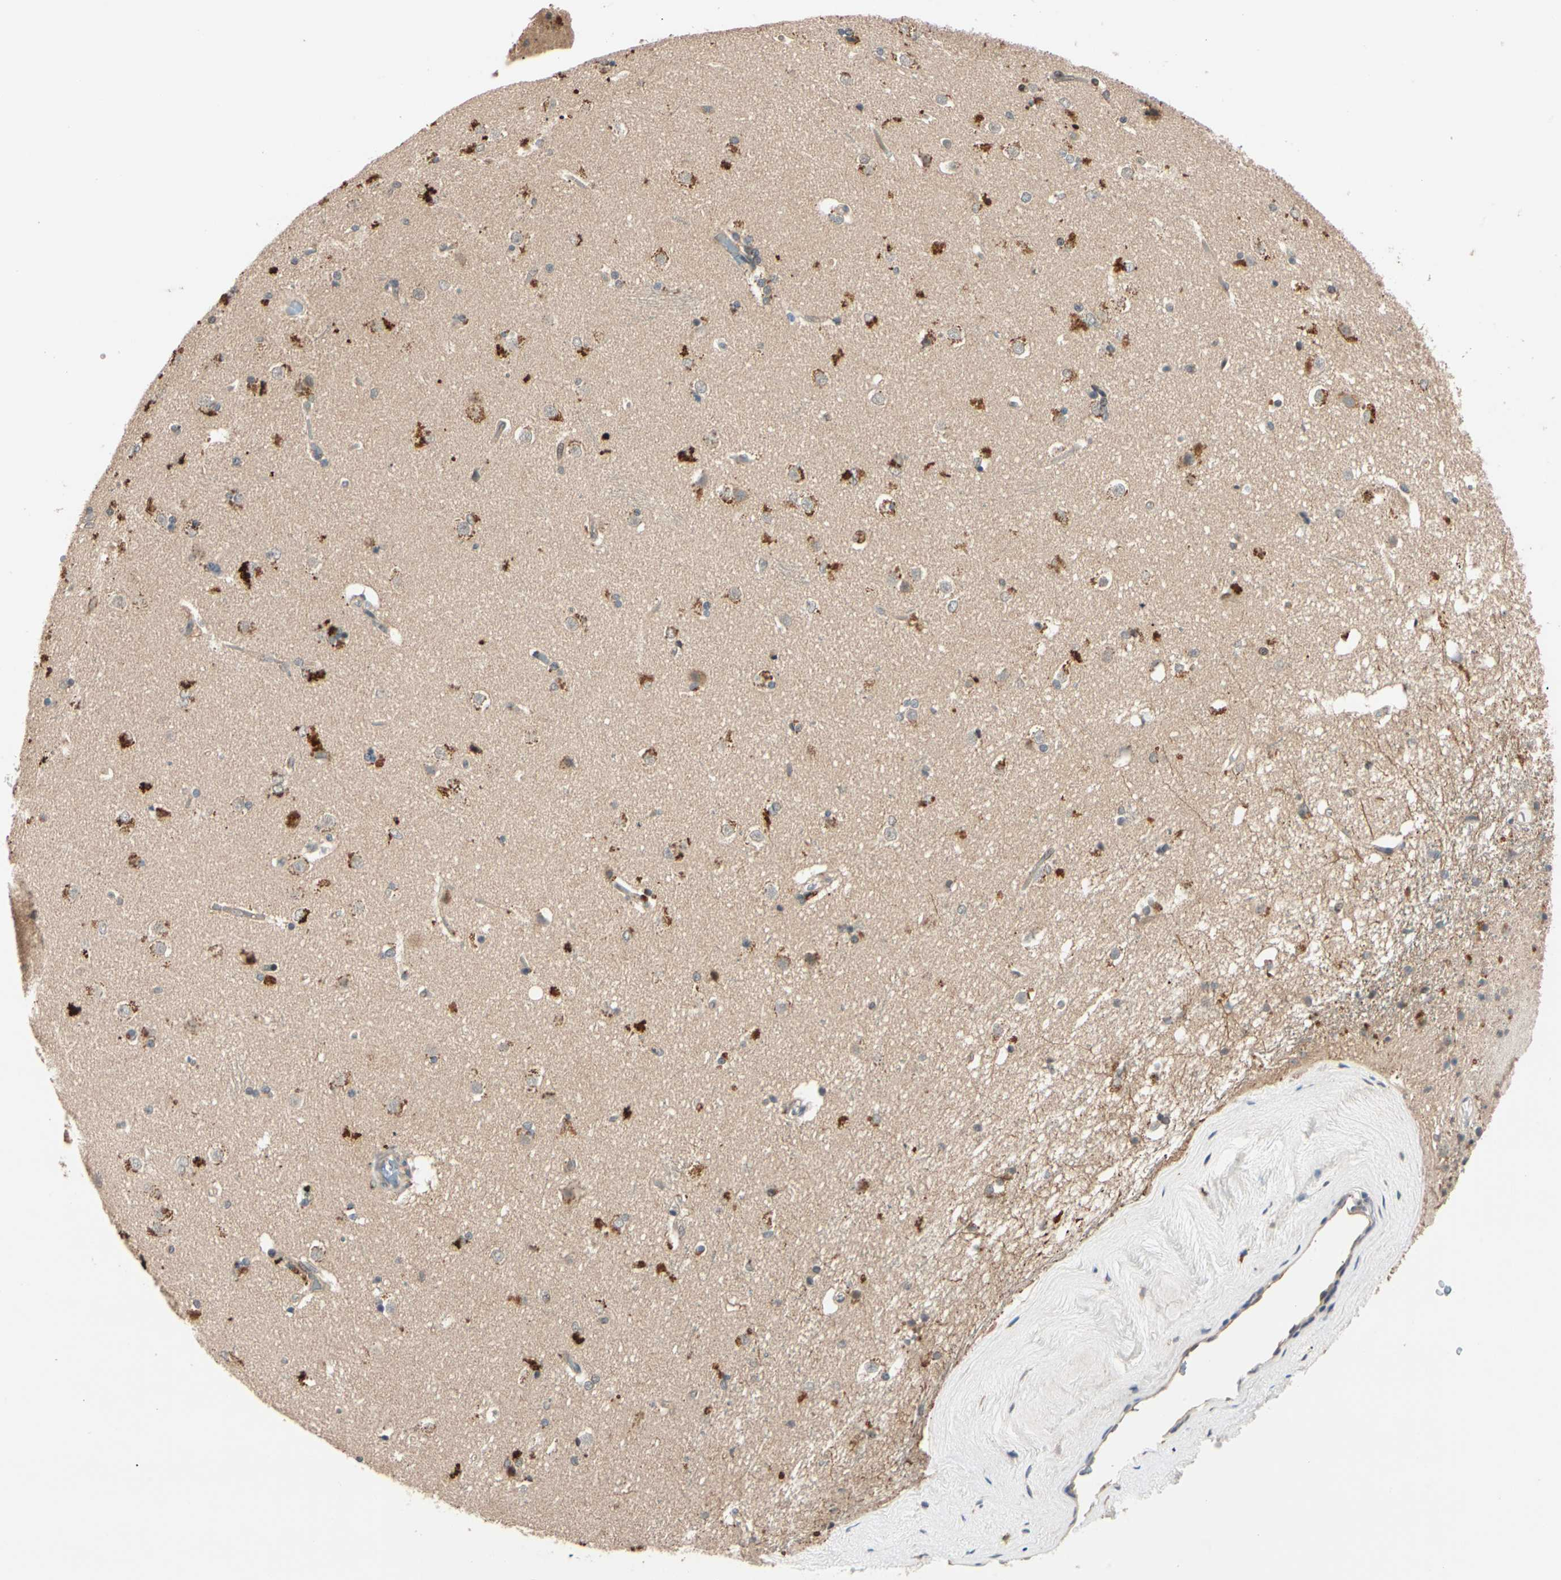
{"staining": {"intensity": "moderate", "quantity": "25%-75%", "location": "cytoplasmic/membranous"}, "tissue": "caudate", "cell_type": "Glial cells", "image_type": "normal", "snomed": [{"axis": "morphology", "description": "Normal tissue, NOS"}, {"axis": "topography", "description": "Lateral ventricle wall"}], "caption": "Immunohistochemical staining of benign caudate reveals 25%-75% levels of moderate cytoplasmic/membranous protein expression in about 25%-75% of glial cells. (IHC, brightfield microscopy, high magnification).", "gene": "ACSL5", "patient": {"sex": "female", "age": 19}}